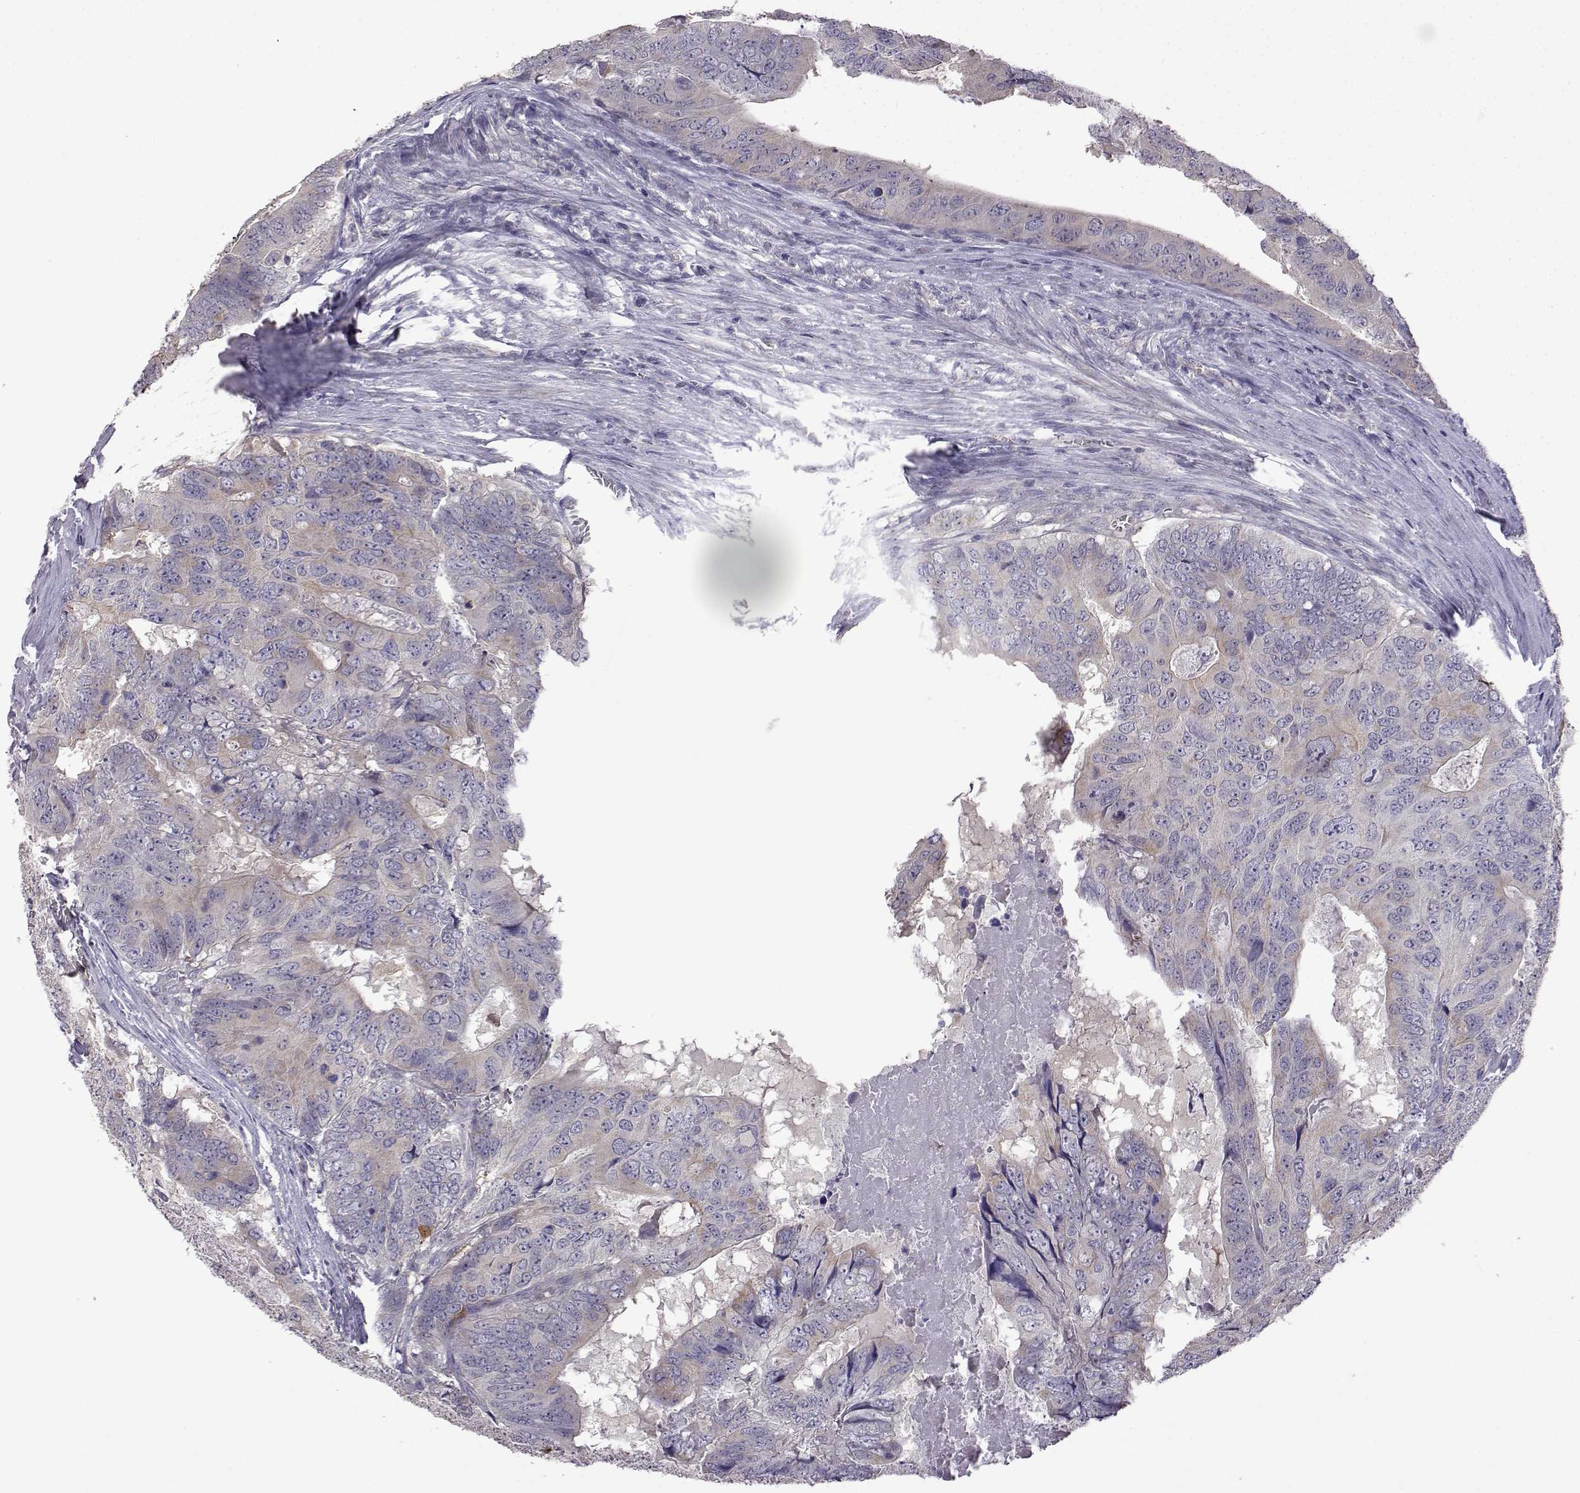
{"staining": {"intensity": "negative", "quantity": "none", "location": "none"}, "tissue": "colorectal cancer", "cell_type": "Tumor cells", "image_type": "cancer", "snomed": [{"axis": "morphology", "description": "Adenocarcinoma, NOS"}, {"axis": "topography", "description": "Colon"}], "caption": "The micrograph demonstrates no significant staining in tumor cells of colorectal cancer.", "gene": "VGF", "patient": {"sex": "male", "age": 79}}